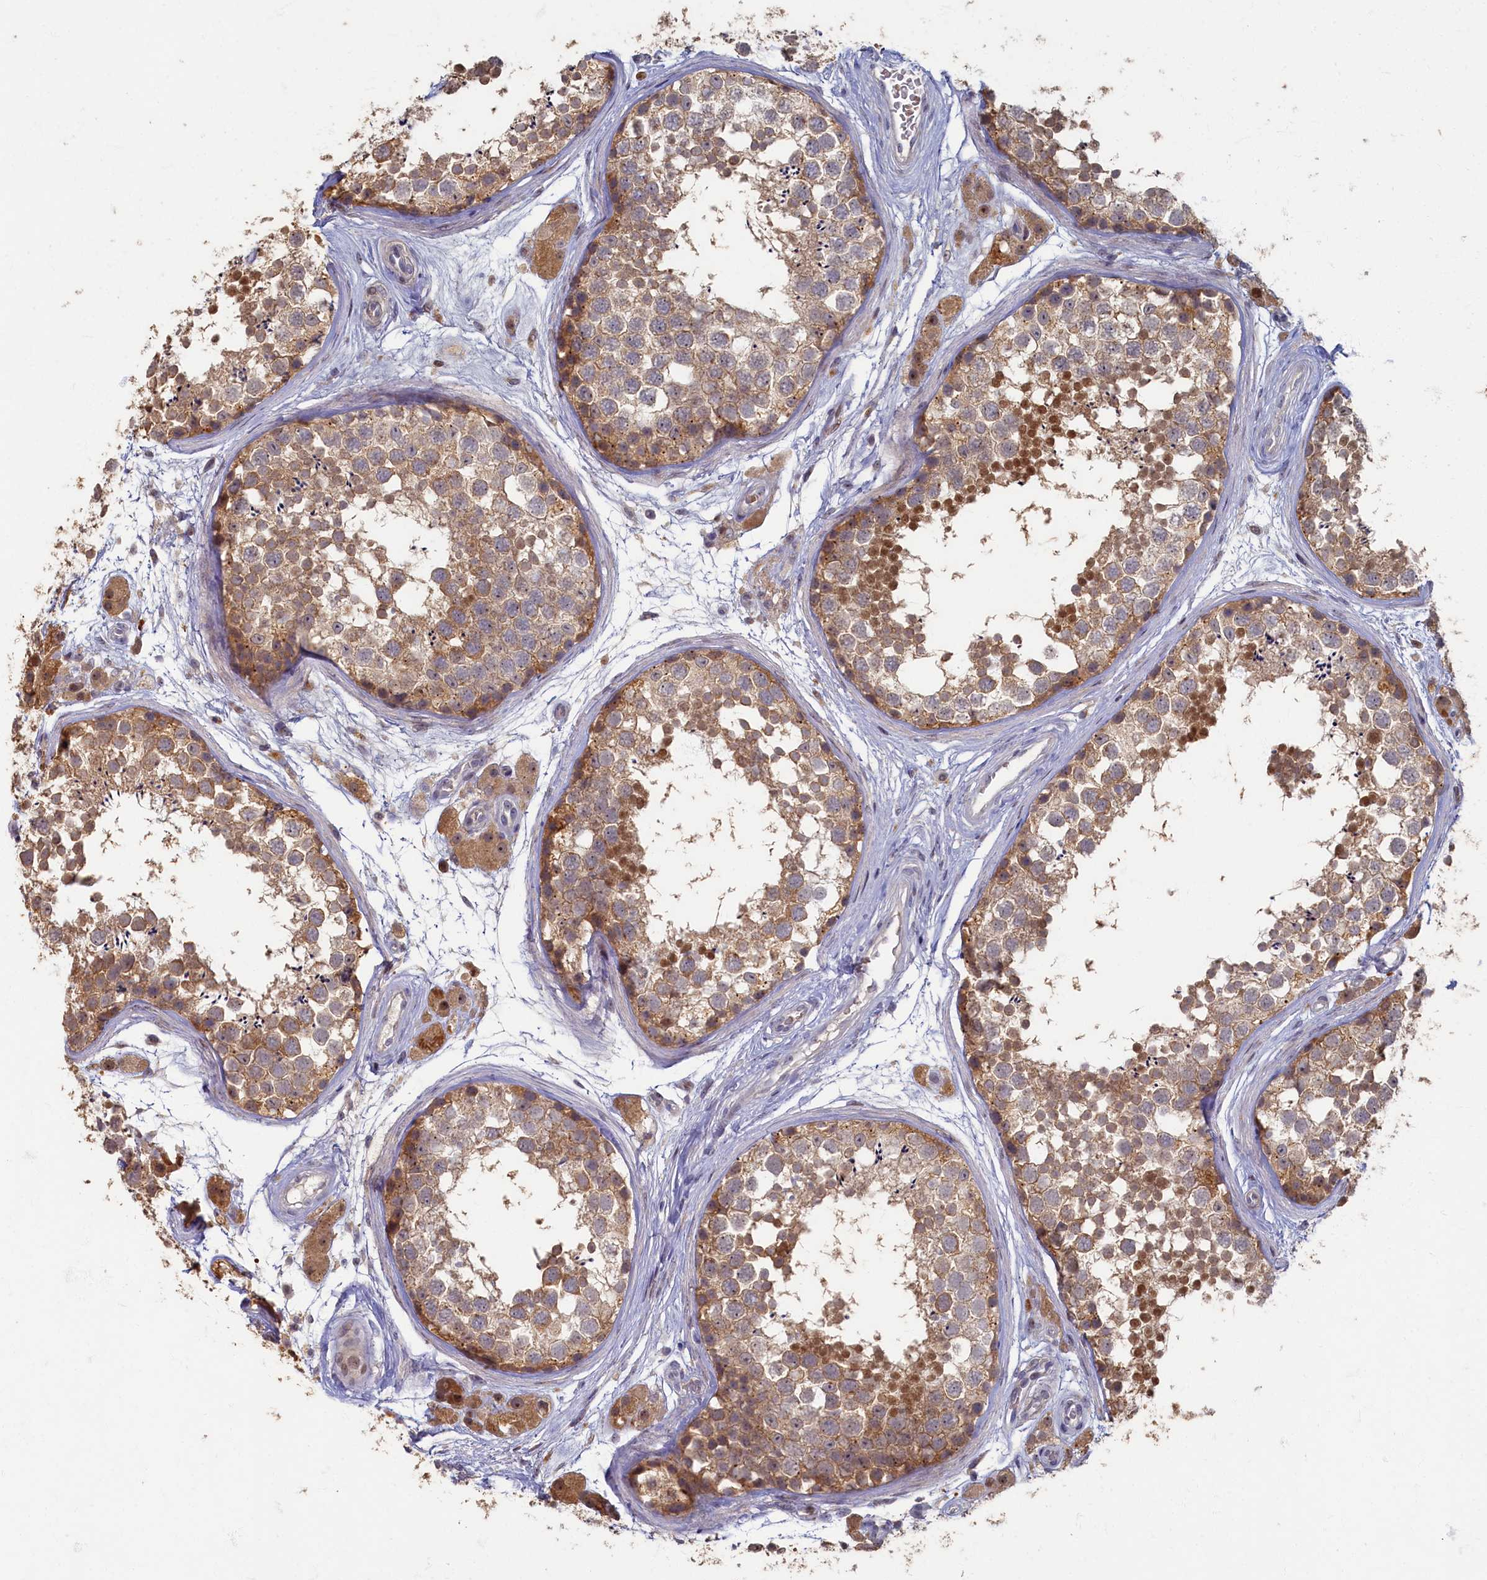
{"staining": {"intensity": "moderate", "quantity": ">75%", "location": "cytoplasmic/membranous,nuclear"}, "tissue": "testis", "cell_type": "Cells in seminiferous ducts", "image_type": "normal", "snomed": [{"axis": "morphology", "description": "Normal tissue, NOS"}, {"axis": "topography", "description": "Testis"}], "caption": "Protein staining of unremarkable testis shows moderate cytoplasmic/membranous,nuclear positivity in about >75% of cells in seminiferous ducts.", "gene": "HUNK", "patient": {"sex": "male", "age": 56}}